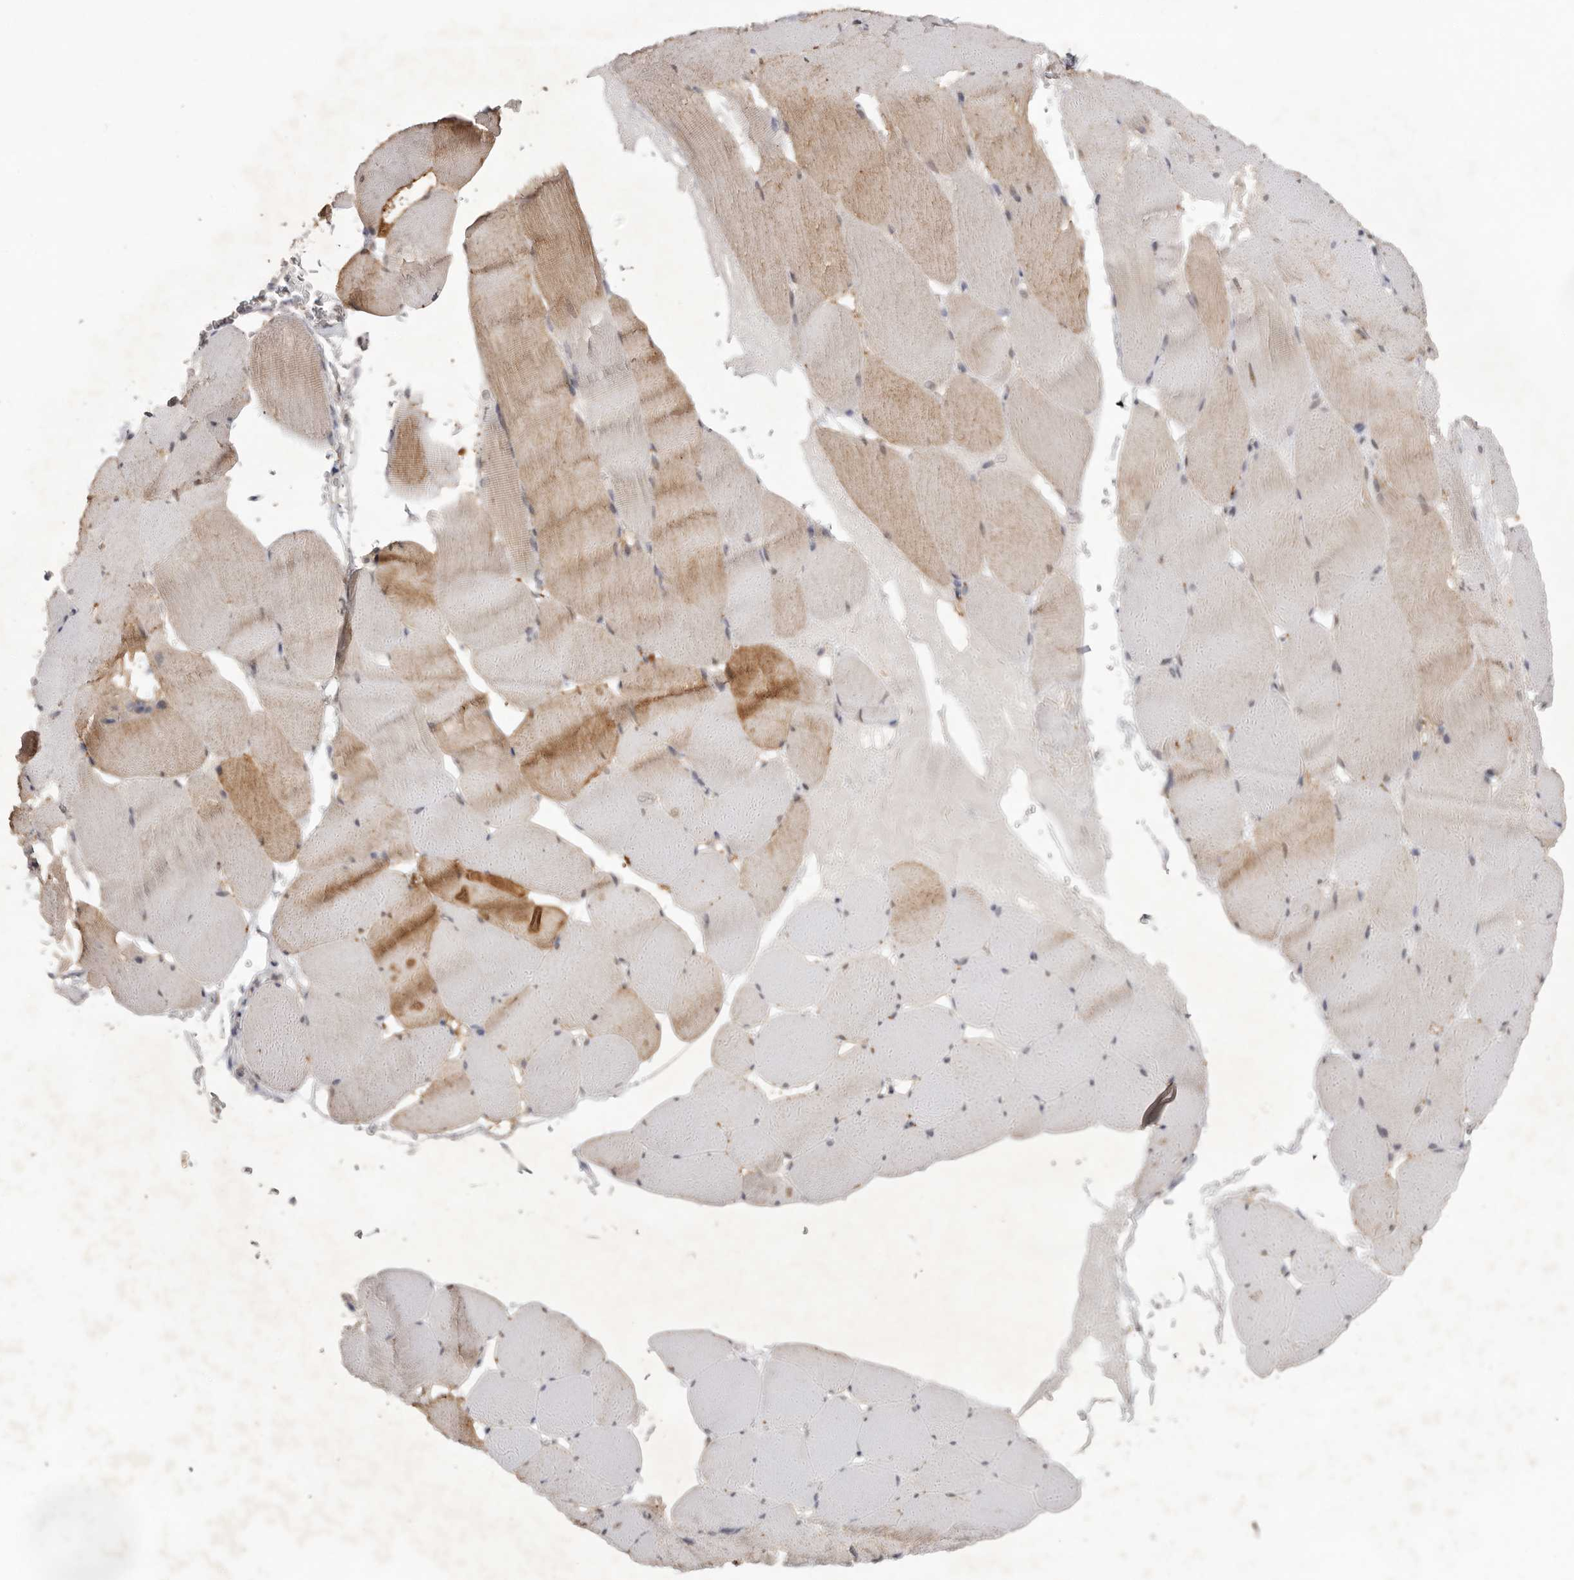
{"staining": {"intensity": "weak", "quantity": "25%-75%", "location": "cytoplasmic/membranous,nuclear"}, "tissue": "skeletal muscle", "cell_type": "Myocytes", "image_type": "normal", "snomed": [{"axis": "morphology", "description": "Normal tissue, NOS"}, {"axis": "topography", "description": "Skeletal muscle"}], "caption": "Weak cytoplasmic/membranous,nuclear expression for a protein is appreciated in approximately 25%-75% of myocytes of normal skeletal muscle using immunohistochemistry.", "gene": "TADA1", "patient": {"sex": "male", "age": 62}}